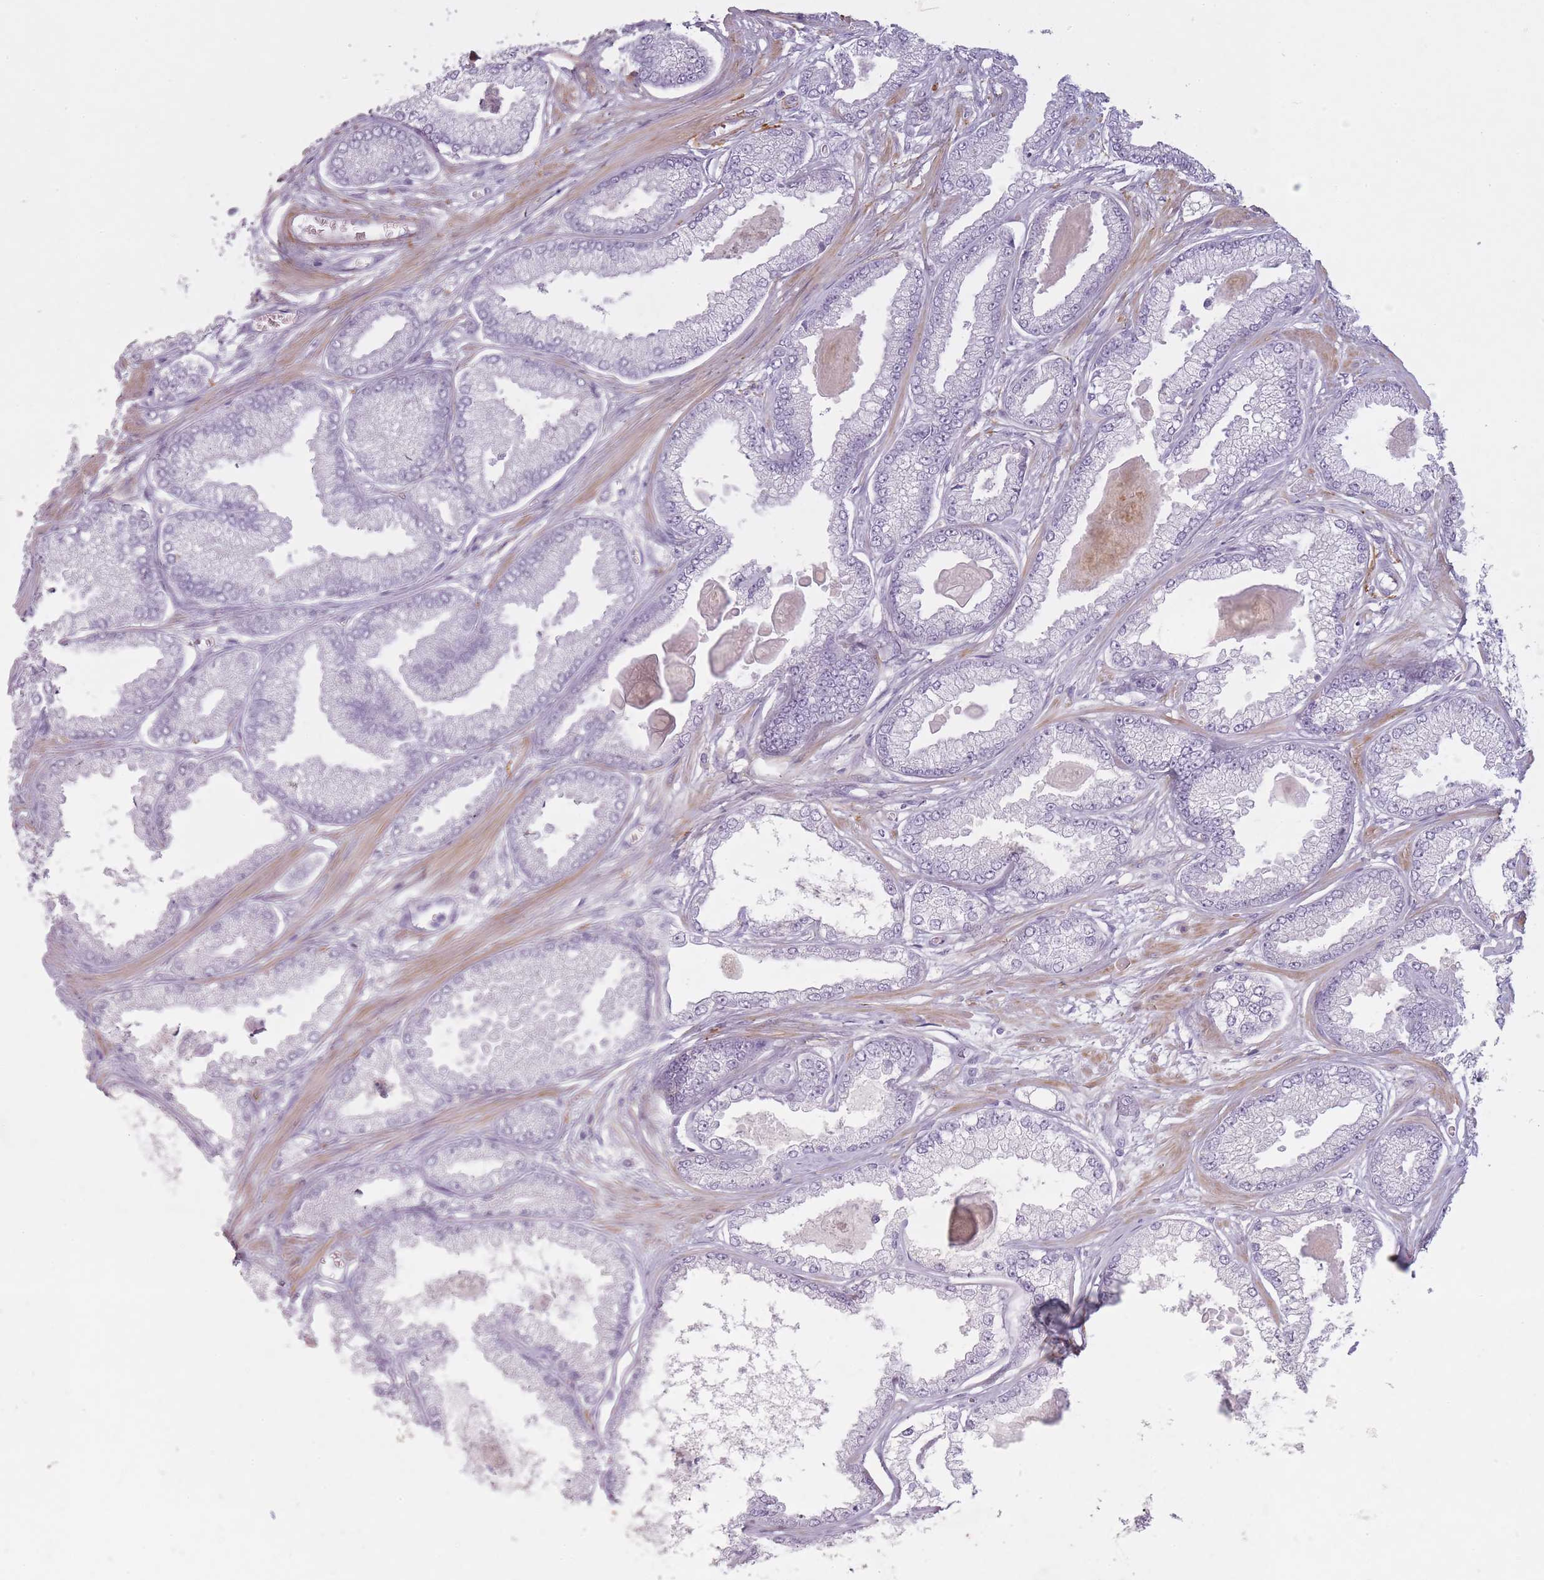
{"staining": {"intensity": "negative", "quantity": "none", "location": "none"}, "tissue": "prostate cancer", "cell_type": "Tumor cells", "image_type": "cancer", "snomed": [{"axis": "morphology", "description": "Adenocarcinoma, Low grade"}, {"axis": "topography", "description": "Prostate"}], "caption": "Immunohistochemical staining of adenocarcinoma (low-grade) (prostate) shows no significant expression in tumor cells.", "gene": "RFX4", "patient": {"sex": "male", "age": 64}}